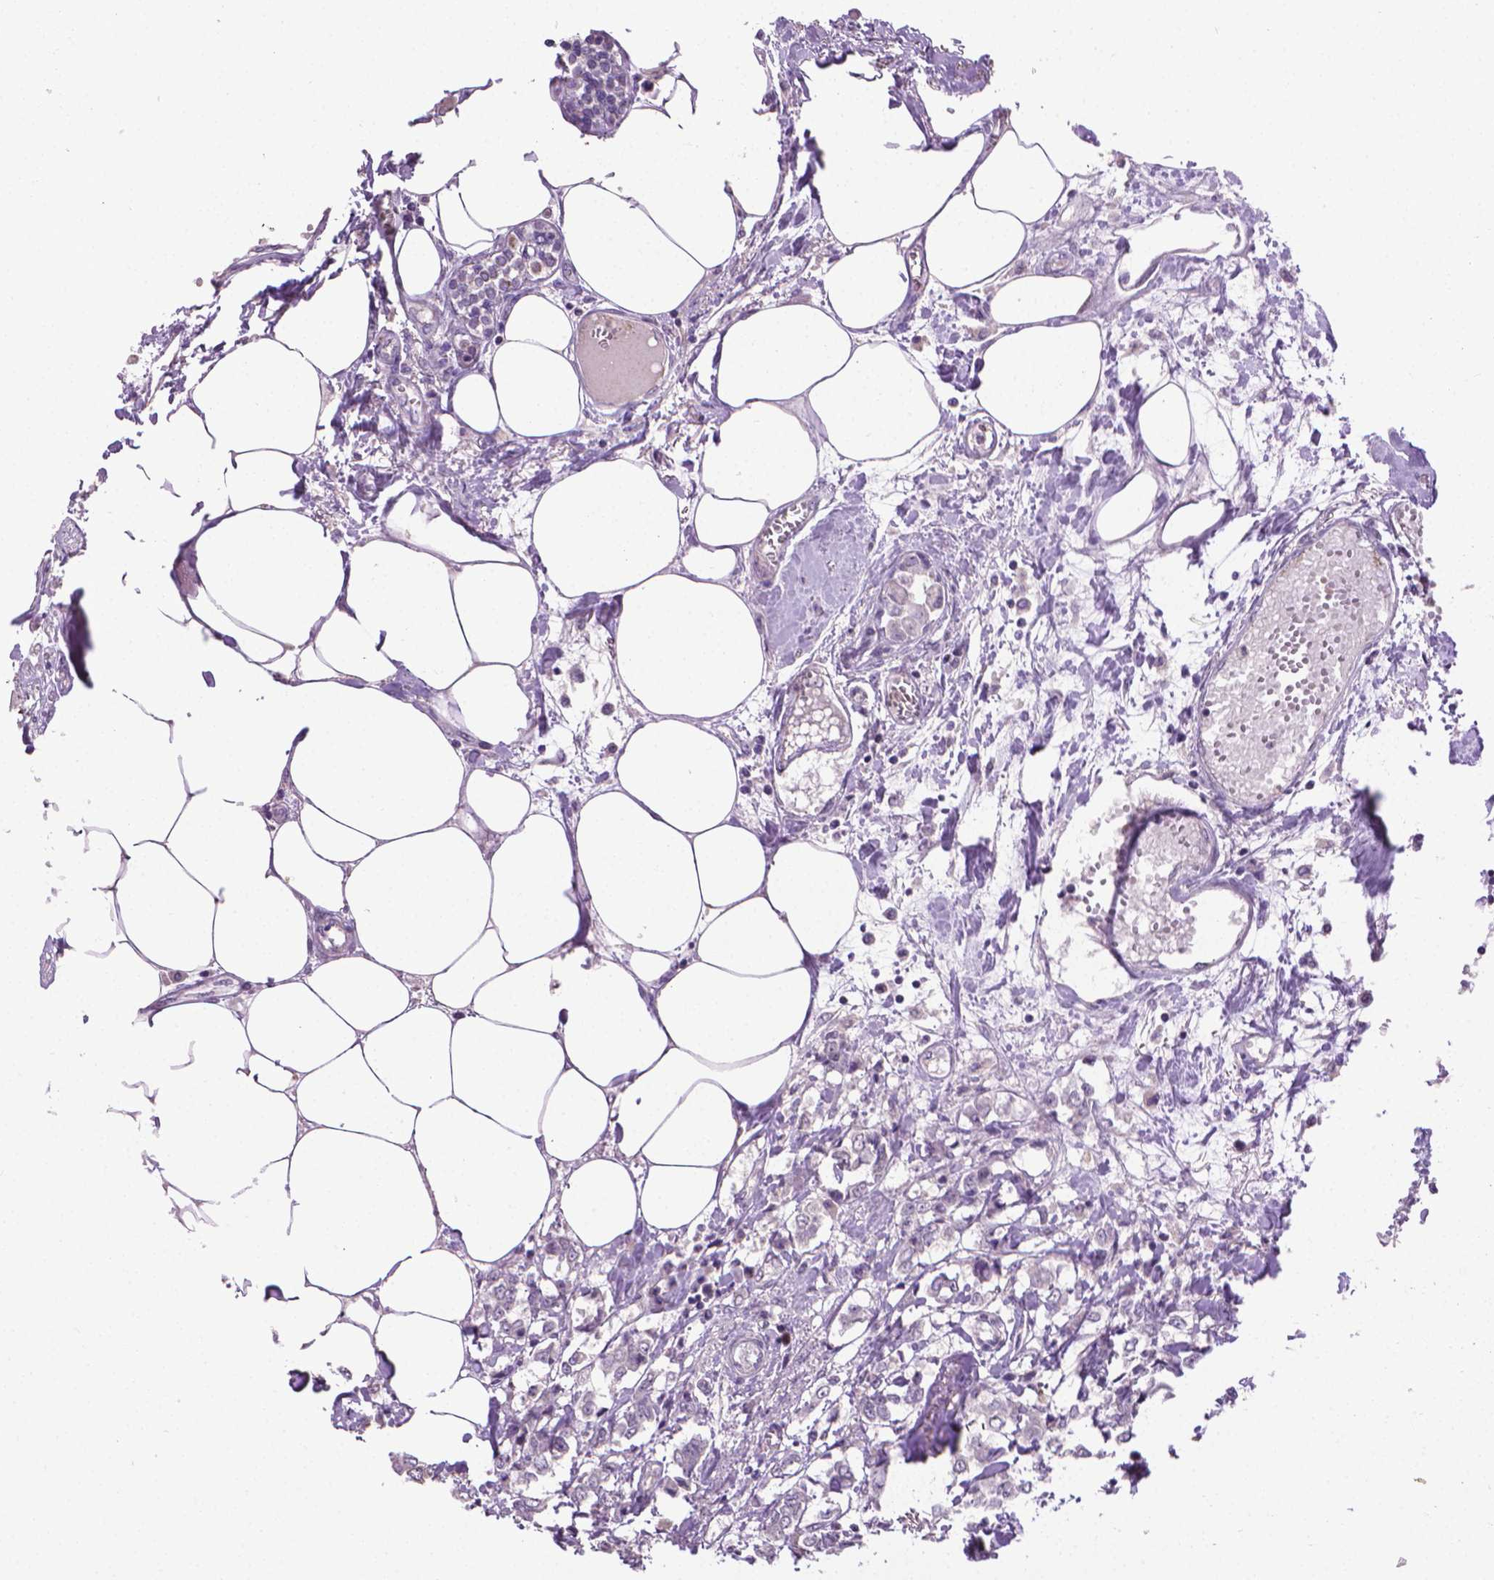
{"staining": {"intensity": "negative", "quantity": "none", "location": "none"}, "tissue": "breast cancer", "cell_type": "Tumor cells", "image_type": "cancer", "snomed": [{"axis": "morphology", "description": "Duct carcinoma"}, {"axis": "topography", "description": "Breast"}], "caption": "A histopathology image of invasive ductal carcinoma (breast) stained for a protein exhibits no brown staining in tumor cells.", "gene": "CDKN2D", "patient": {"sex": "female", "age": 94}}